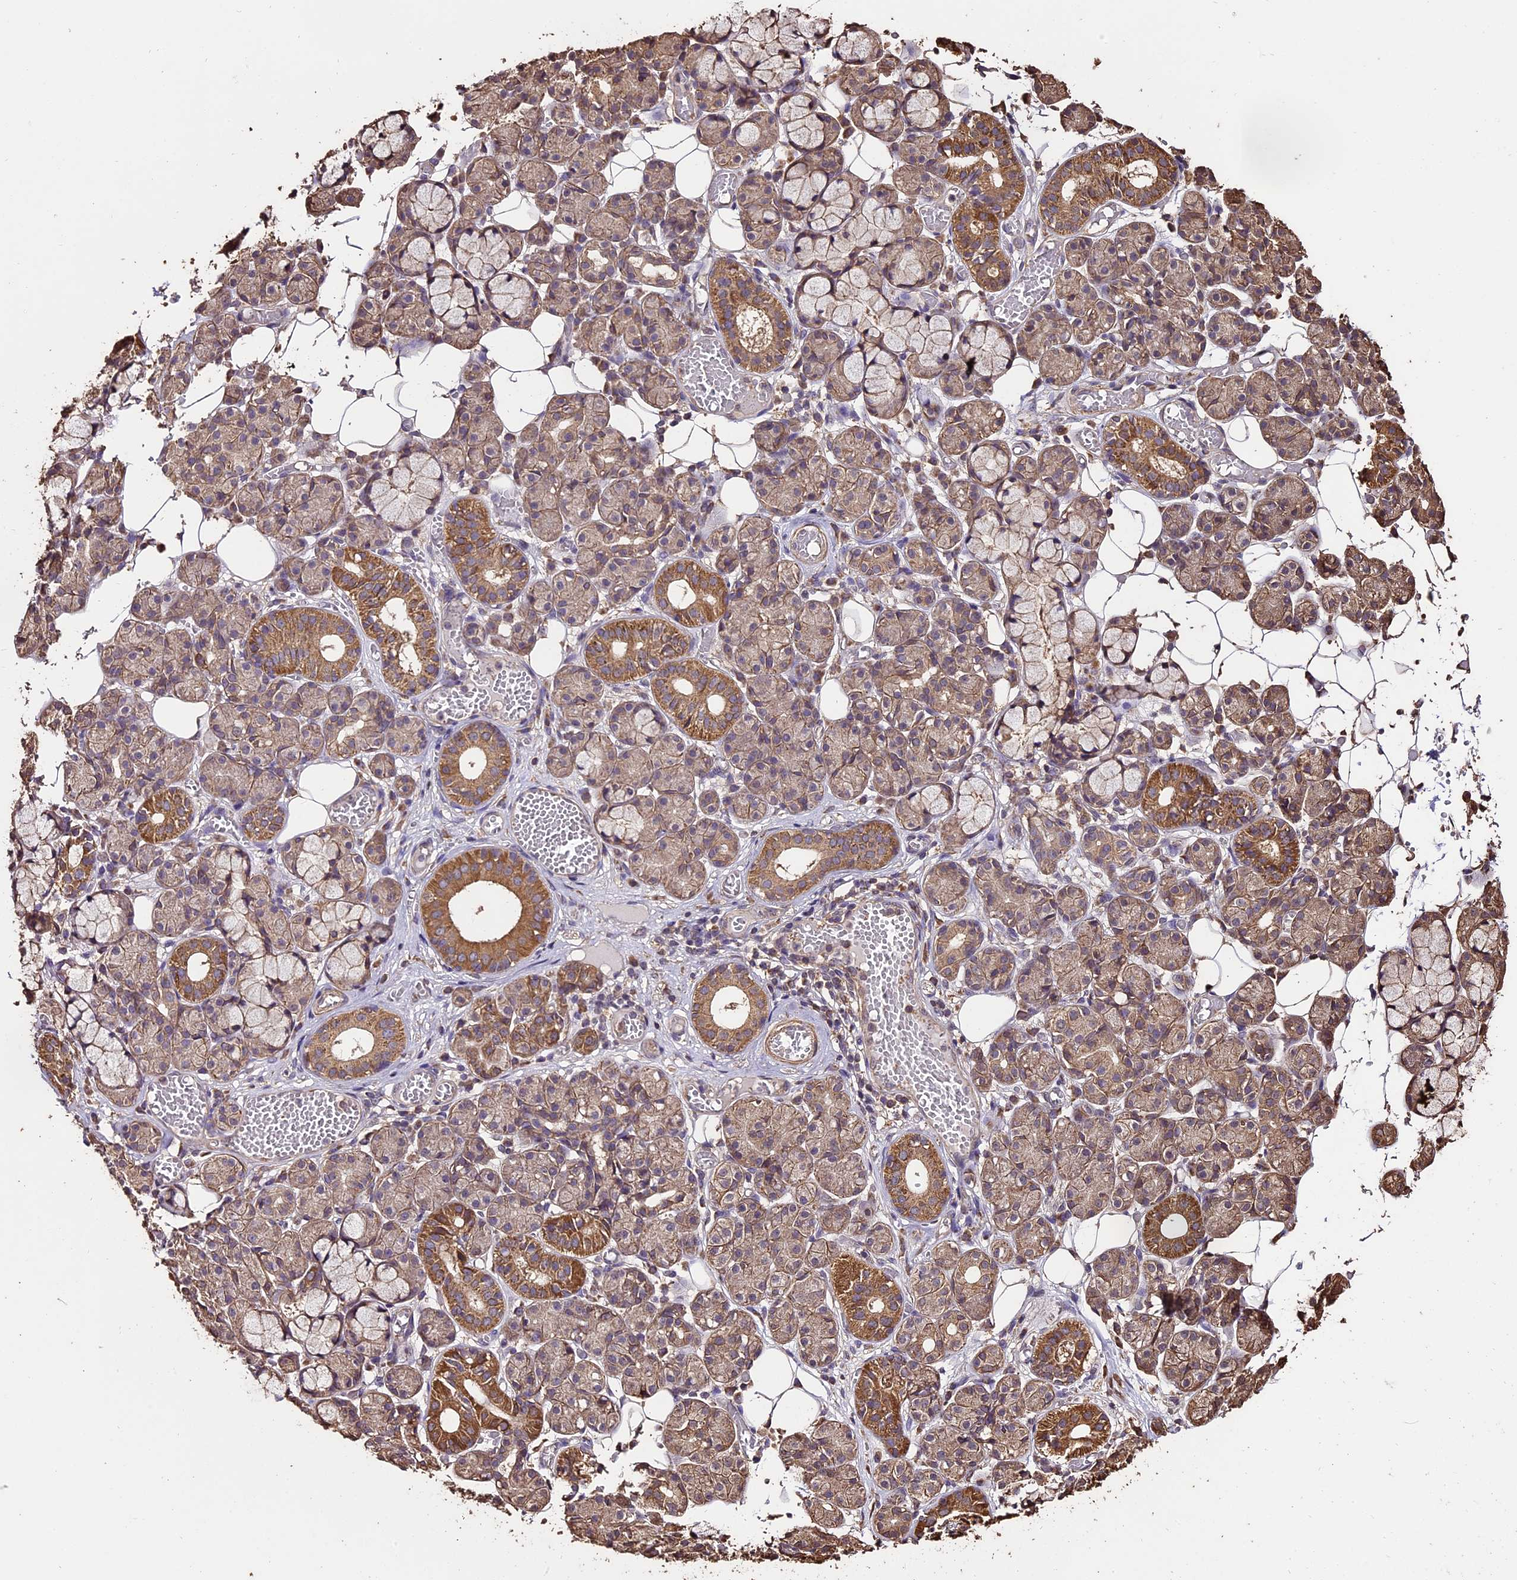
{"staining": {"intensity": "moderate", "quantity": "25%-75%", "location": "cytoplasmic/membranous"}, "tissue": "salivary gland", "cell_type": "Glandular cells", "image_type": "normal", "snomed": [{"axis": "morphology", "description": "Normal tissue, NOS"}, {"axis": "topography", "description": "Salivary gland"}], "caption": "This histopathology image shows immunohistochemistry staining of normal salivary gland, with medium moderate cytoplasmic/membranous staining in about 25%-75% of glandular cells.", "gene": "PGPEP1L", "patient": {"sex": "male", "age": 63}}